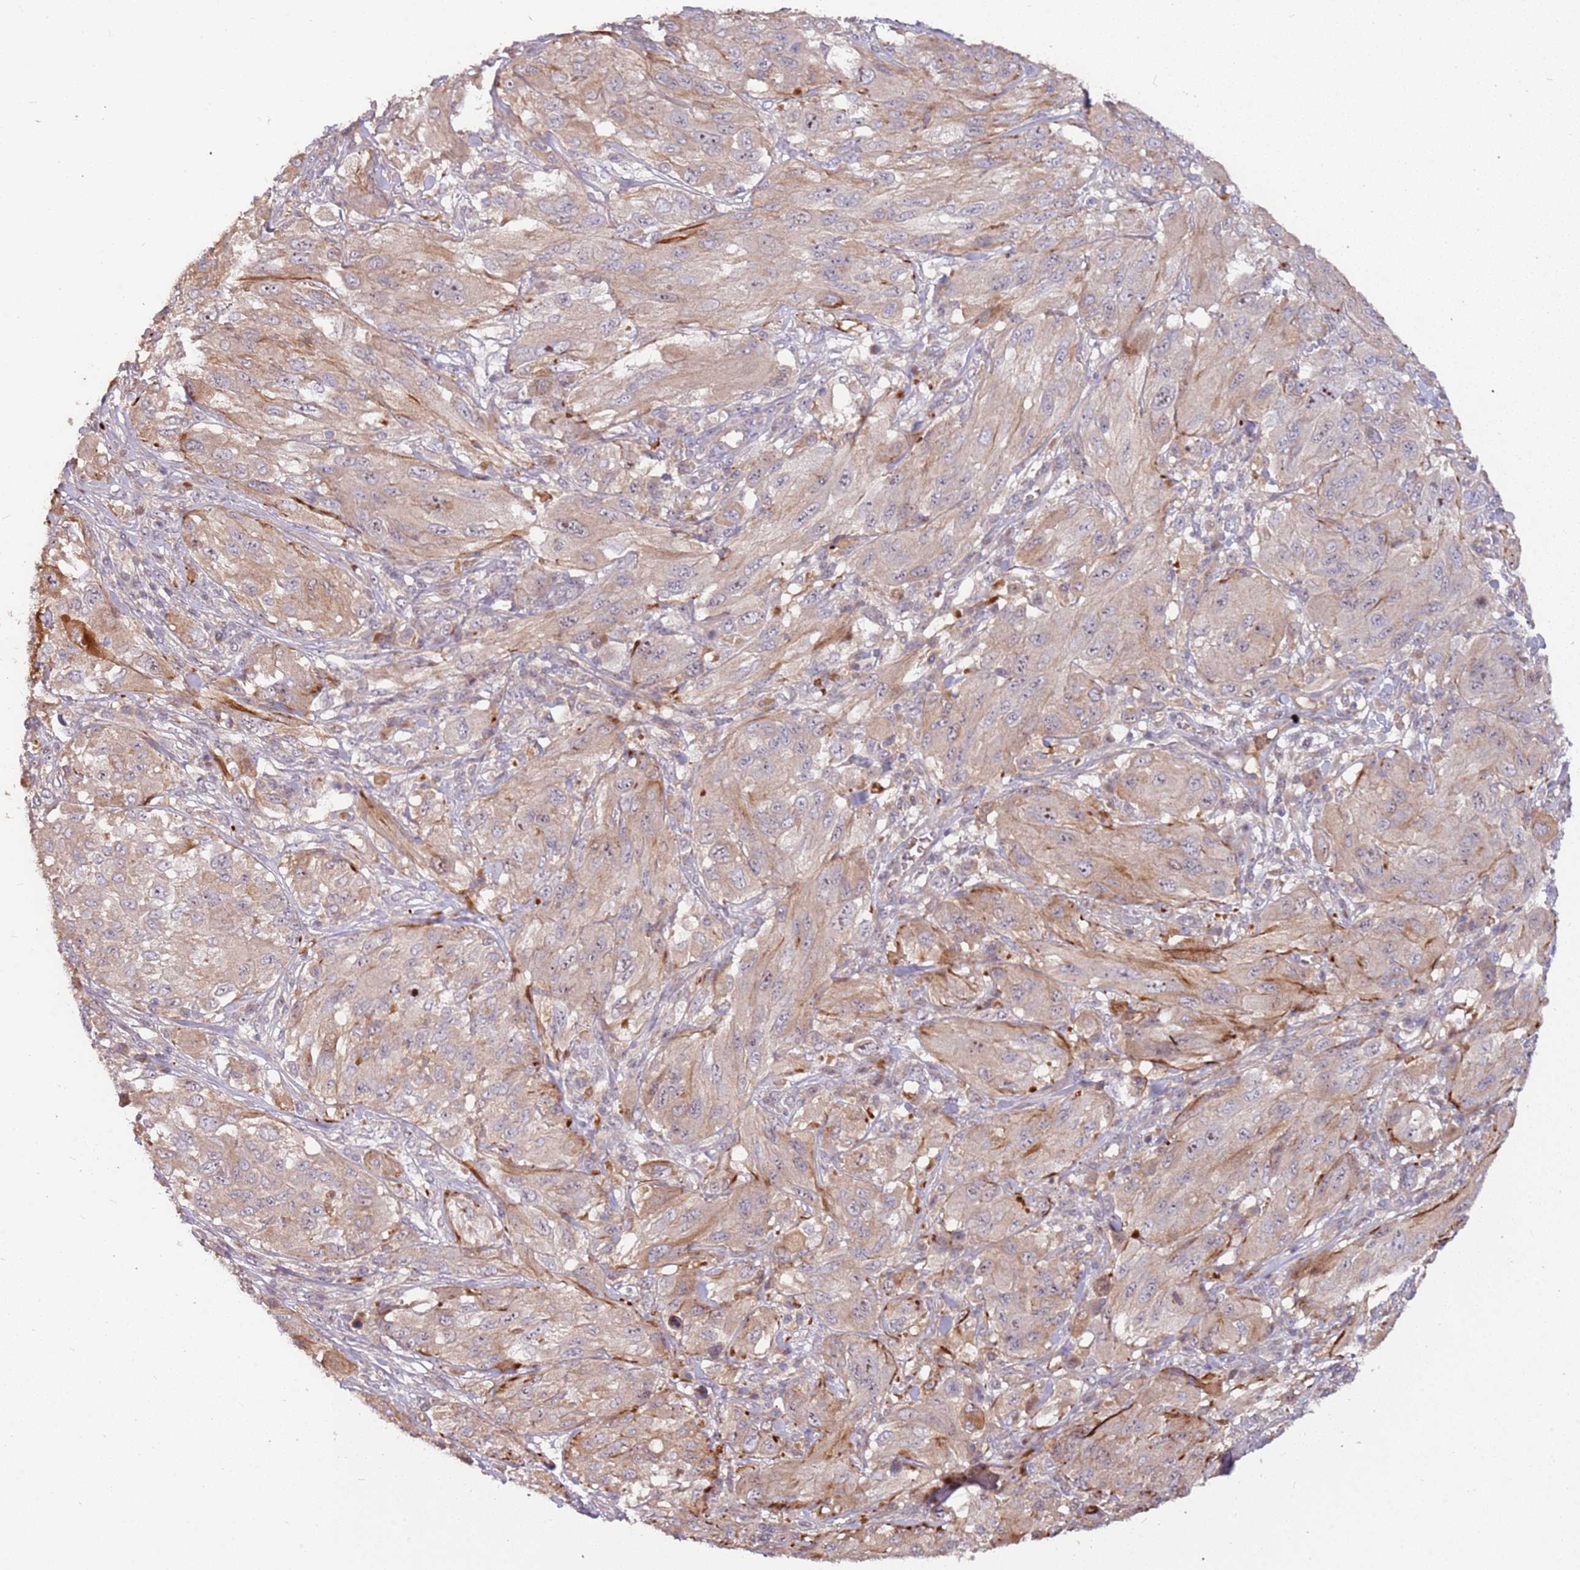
{"staining": {"intensity": "weak", "quantity": ">75%", "location": "cytoplasmic/membranous,nuclear"}, "tissue": "melanoma", "cell_type": "Tumor cells", "image_type": "cancer", "snomed": [{"axis": "morphology", "description": "Malignant melanoma, NOS"}, {"axis": "topography", "description": "Skin"}], "caption": "This is an image of immunohistochemistry staining of malignant melanoma, which shows weak expression in the cytoplasmic/membranous and nuclear of tumor cells.", "gene": "TRAPPC6B", "patient": {"sex": "female", "age": 91}}